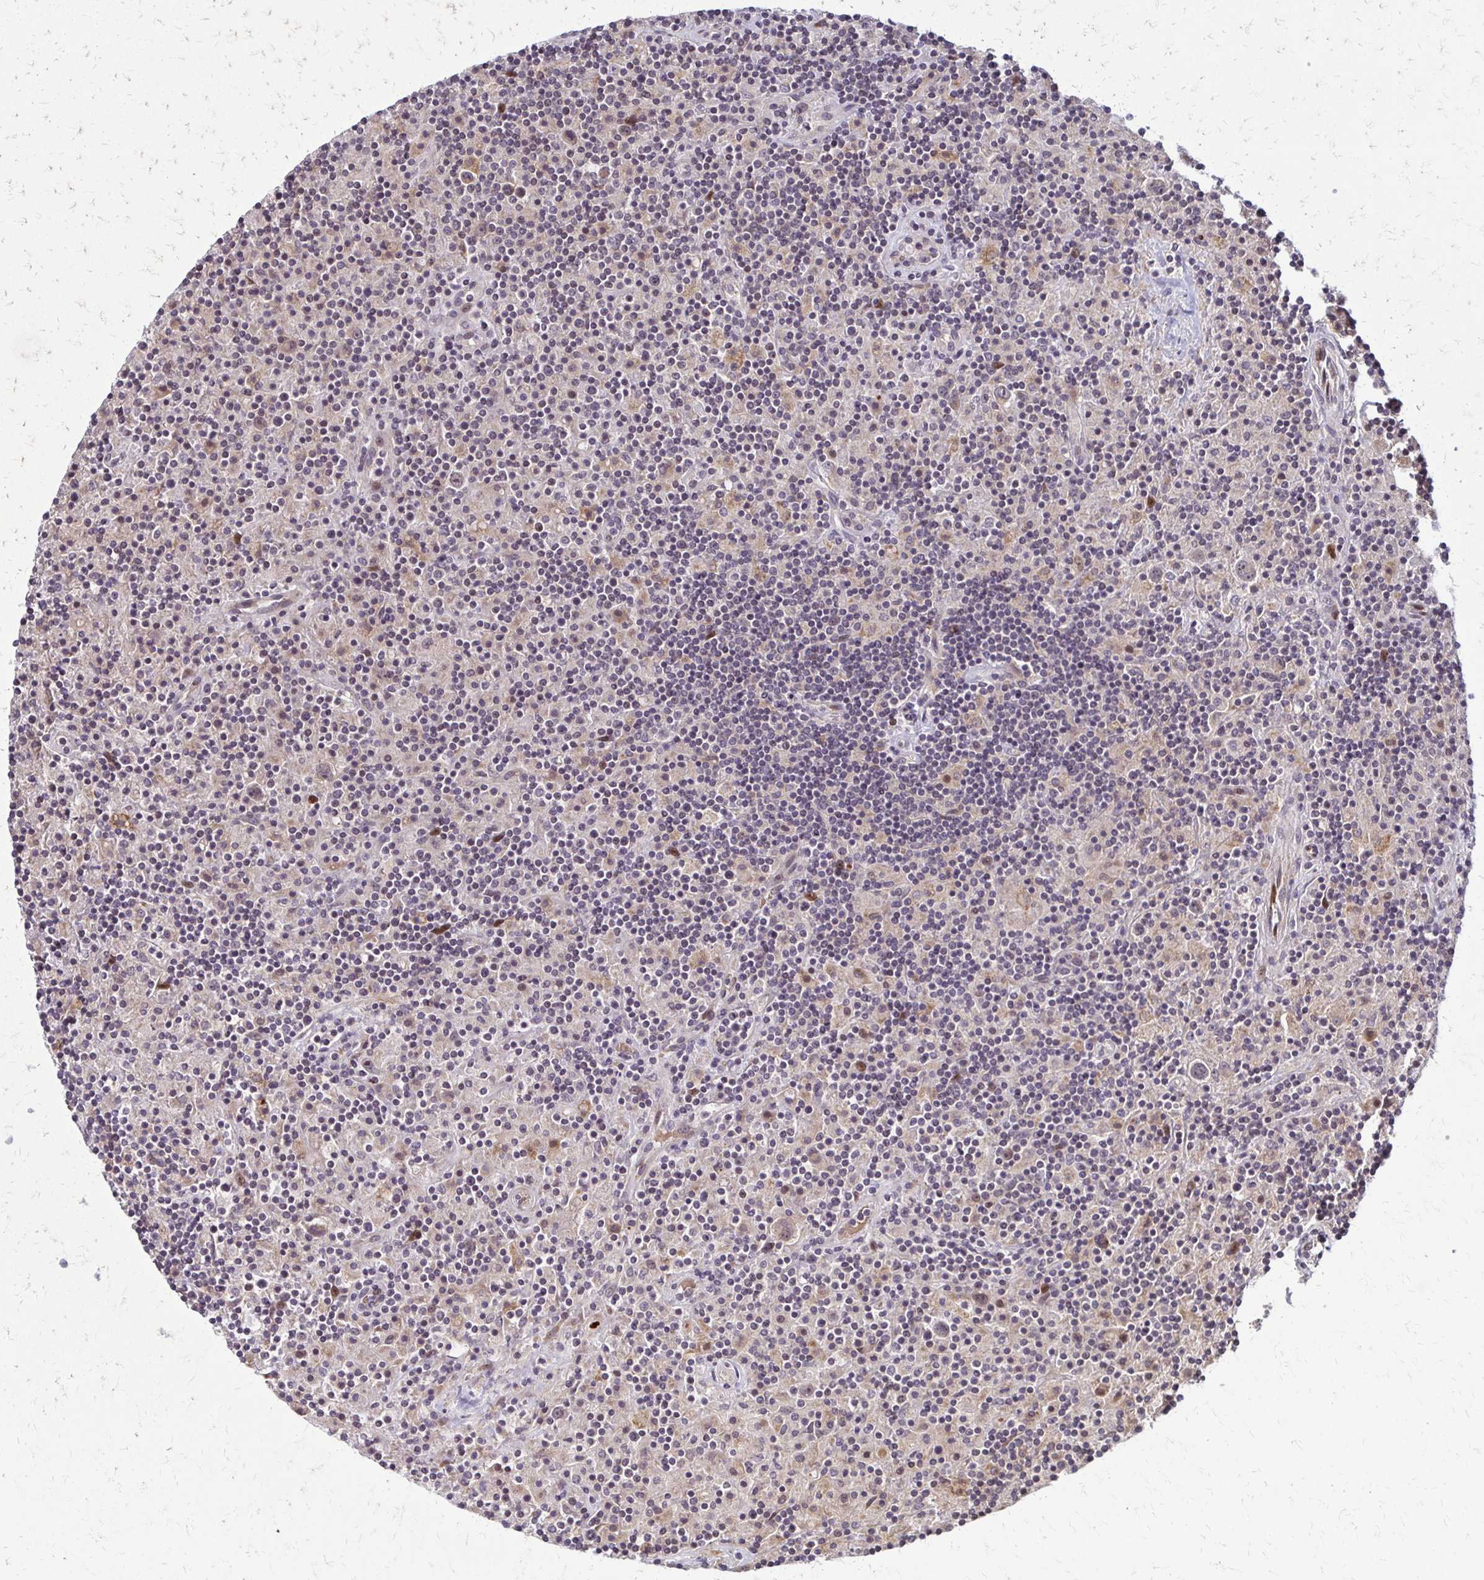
{"staining": {"intensity": "weak", "quantity": "<25%", "location": "cytoplasmic/membranous"}, "tissue": "lymphoma", "cell_type": "Tumor cells", "image_type": "cancer", "snomed": [{"axis": "morphology", "description": "Hodgkin's disease, NOS"}, {"axis": "topography", "description": "Lymph node"}], "caption": "High power microscopy photomicrograph of an immunohistochemistry photomicrograph of lymphoma, revealing no significant positivity in tumor cells.", "gene": "TRIR", "patient": {"sex": "male", "age": 70}}